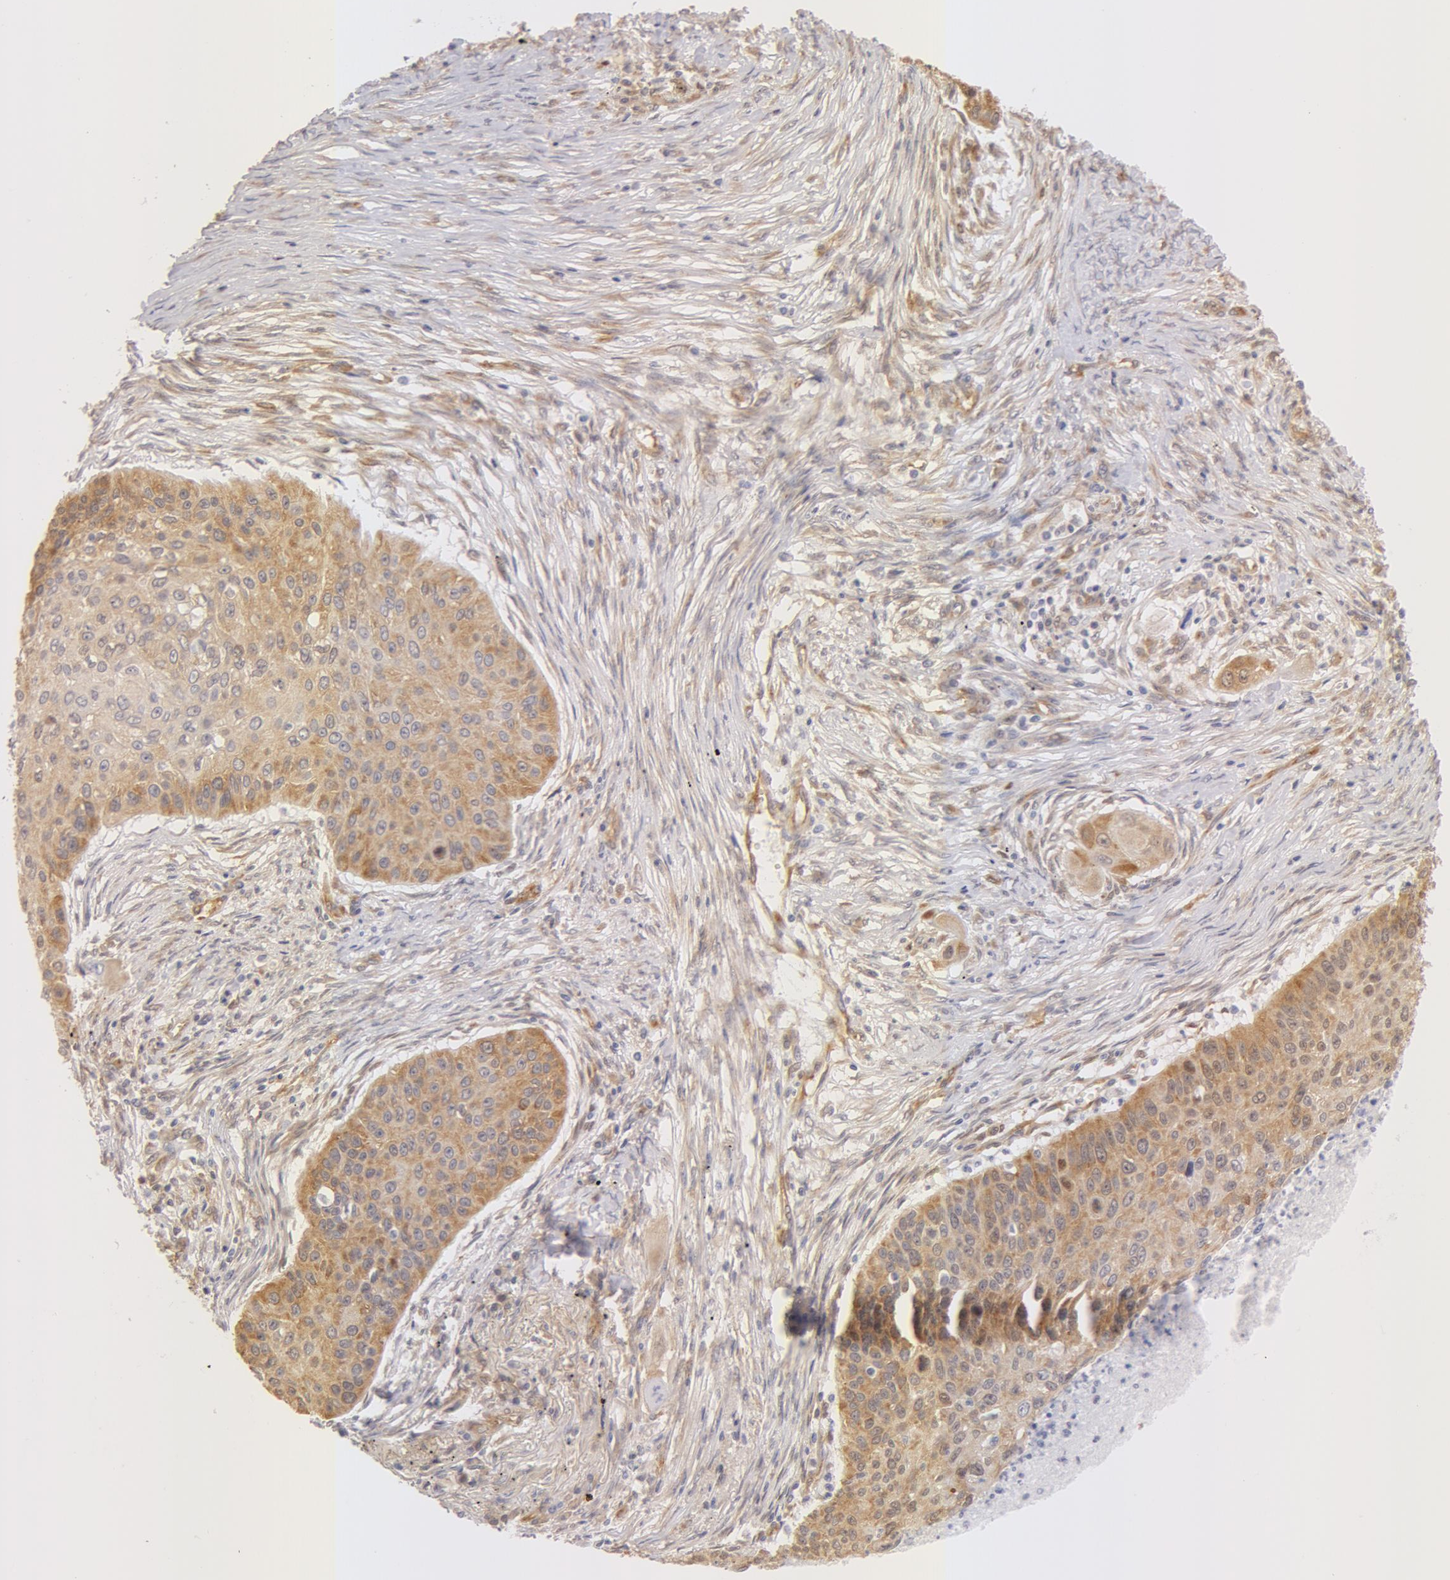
{"staining": {"intensity": "weak", "quantity": "25%-75%", "location": "cytoplasmic/membranous"}, "tissue": "lung cancer", "cell_type": "Tumor cells", "image_type": "cancer", "snomed": [{"axis": "morphology", "description": "Squamous cell carcinoma, NOS"}, {"axis": "topography", "description": "Lung"}], "caption": "High-power microscopy captured an immunohistochemistry histopathology image of lung cancer, revealing weak cytoplasmic/membranous staining in approximately 25%-75% of tumor cells.", "gene": "DDX3Y", "patient": {"sex": "male", "age": 71}}